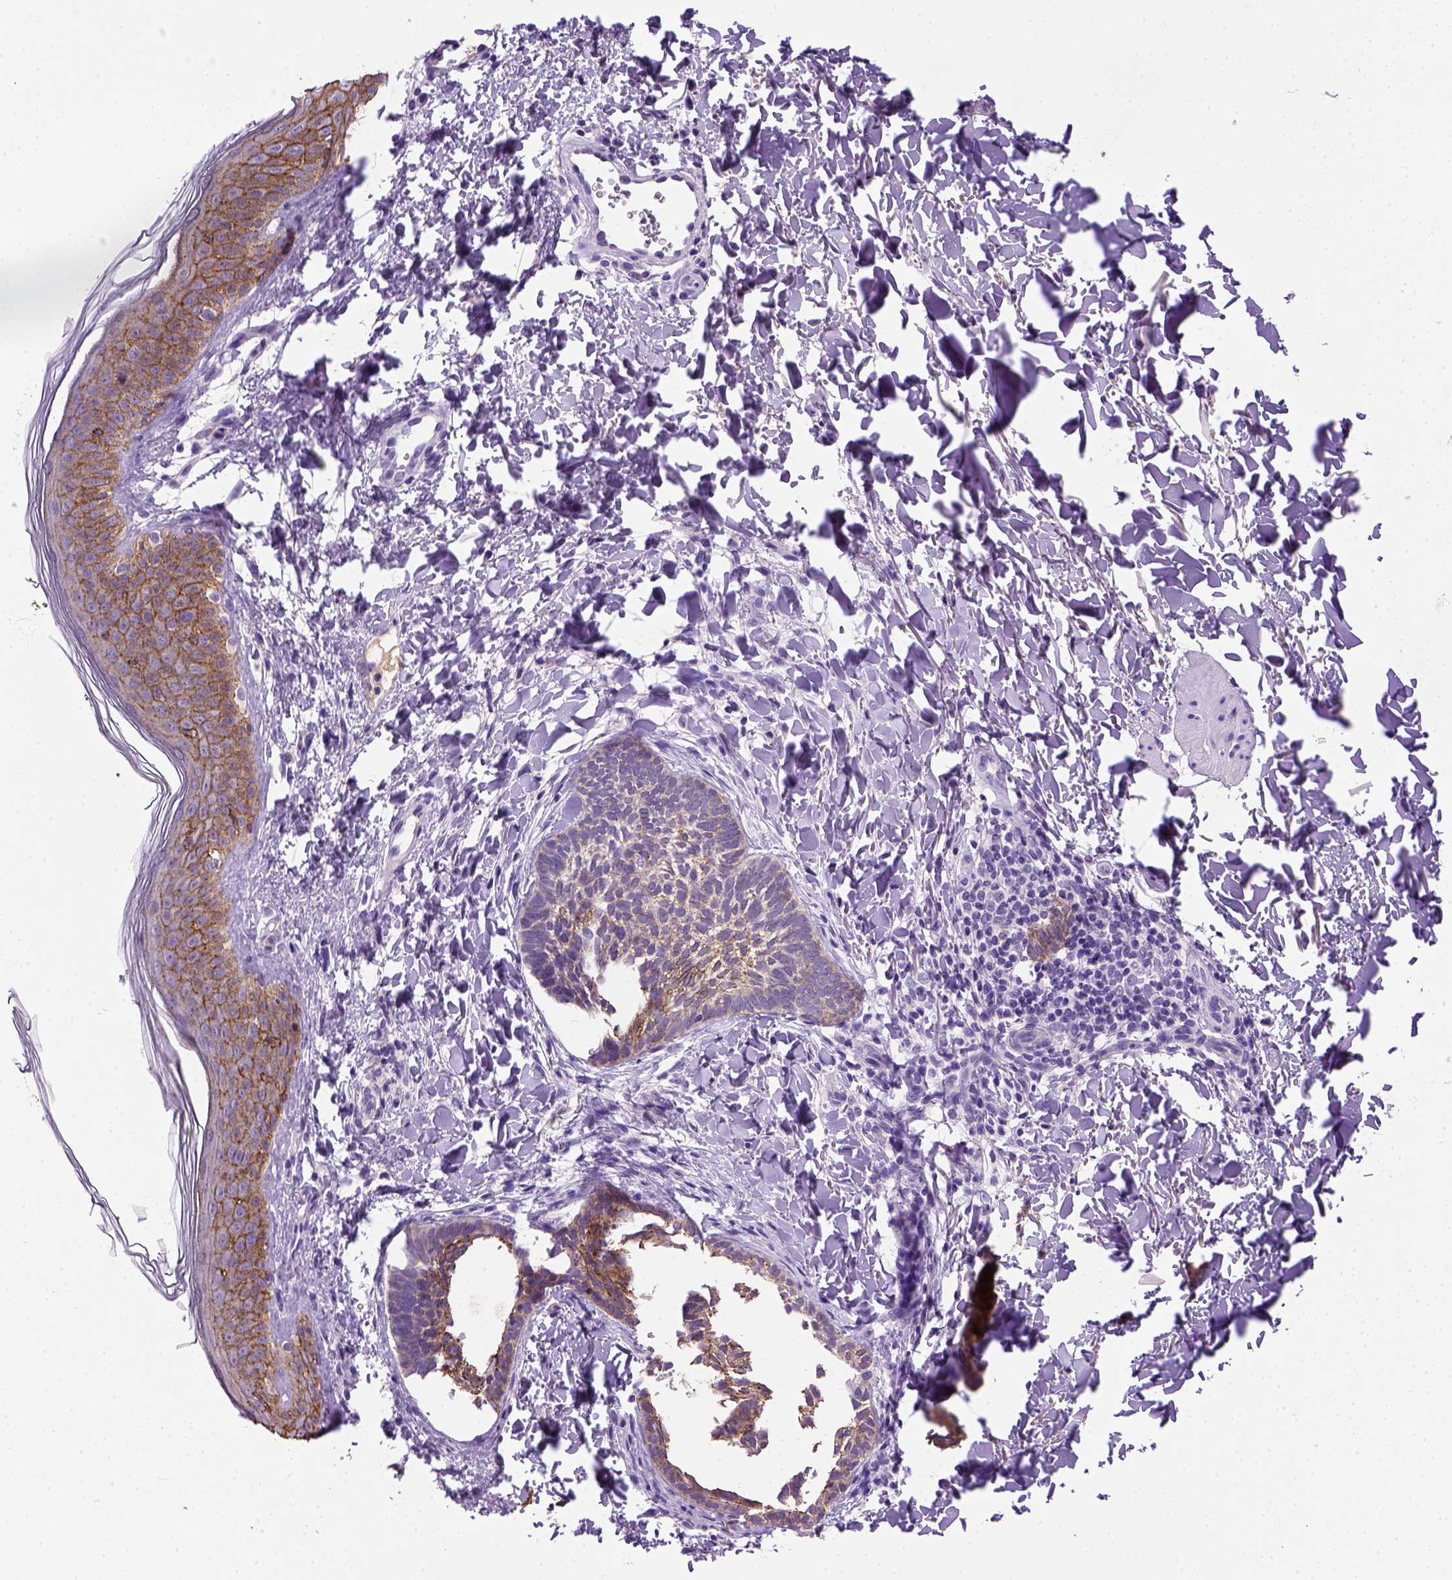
{"staining": {"intensity": "moderate", "quantity": "25%-75%", "location": "cytoplasmic/membranous"}, "tissue": "skin cancer", "cell_type": "Tumor cells", "image_type": "cancer", "snomed": [{"axis": "morphology", "description": "Normal tissue, NOS"}, {"axis": "morphology", "description": "Basal cell carcinoma"}, {"axis": "topography", "description": "Skin"}], "caption": "IHC histopathology image of skin basal cell carcinoma stained for a protein (brown), which reveals medium levels of moderate cytoplasmic/membranous expression in about 25%-75% of tumor cells.", "gene": "CDH1", "patient": {"sex": "male", "age": 46}}